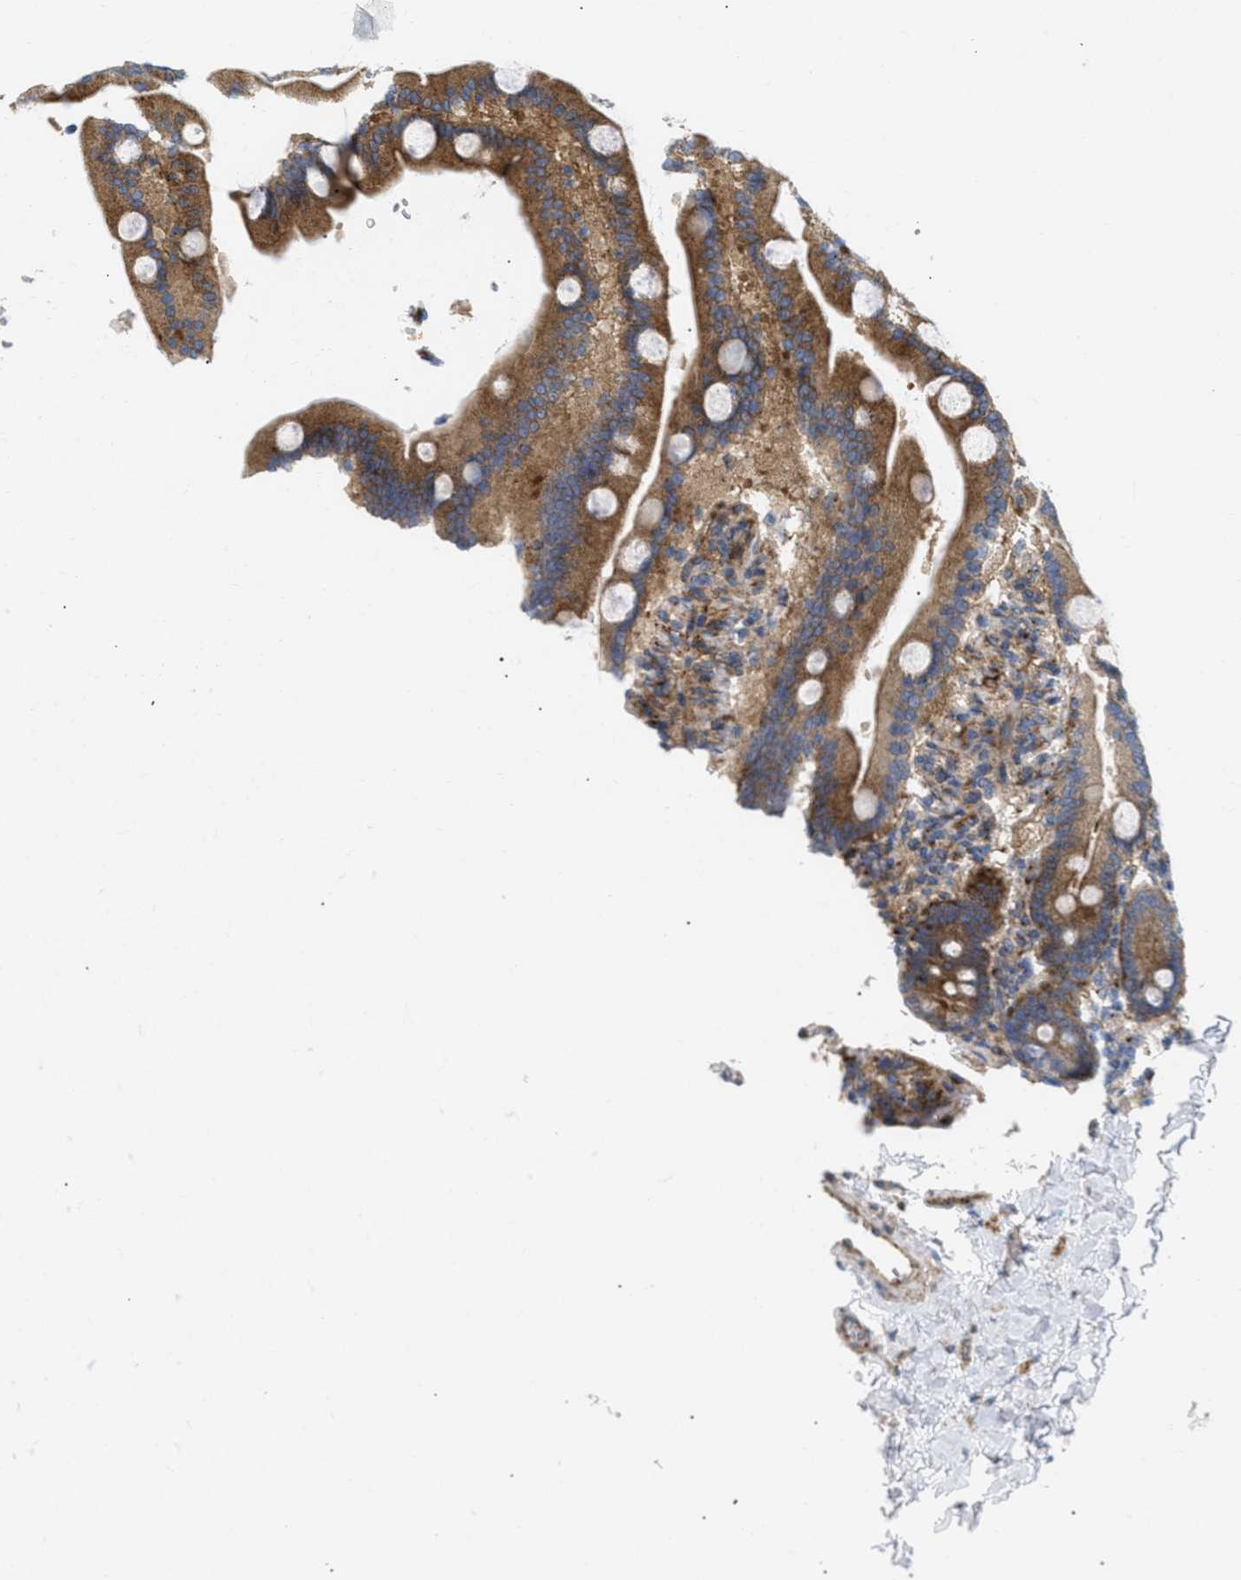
{"staining": {"intensity": "moderate", "quantity": ">75%", "location": "cytoplasmic/membranous"}, "tissue": "duodenum", "cell_type": "Glandular cells", "image_type": "normal", "snomed": [{"axis": "morphology", "description": "Normal tissue, NOS"}, {"axis": "topography", "description": "Duodenum"}], "caption": "A histopathology image of duodenum stained for a protein exhibits moderate cytoplasmic/membranous brown staining in glandular cells. Ihc stains the protein in brown and the nuclei are stained blue.", "gene": "DCTN4", "patient": {"sex": "male", "age": 54}}